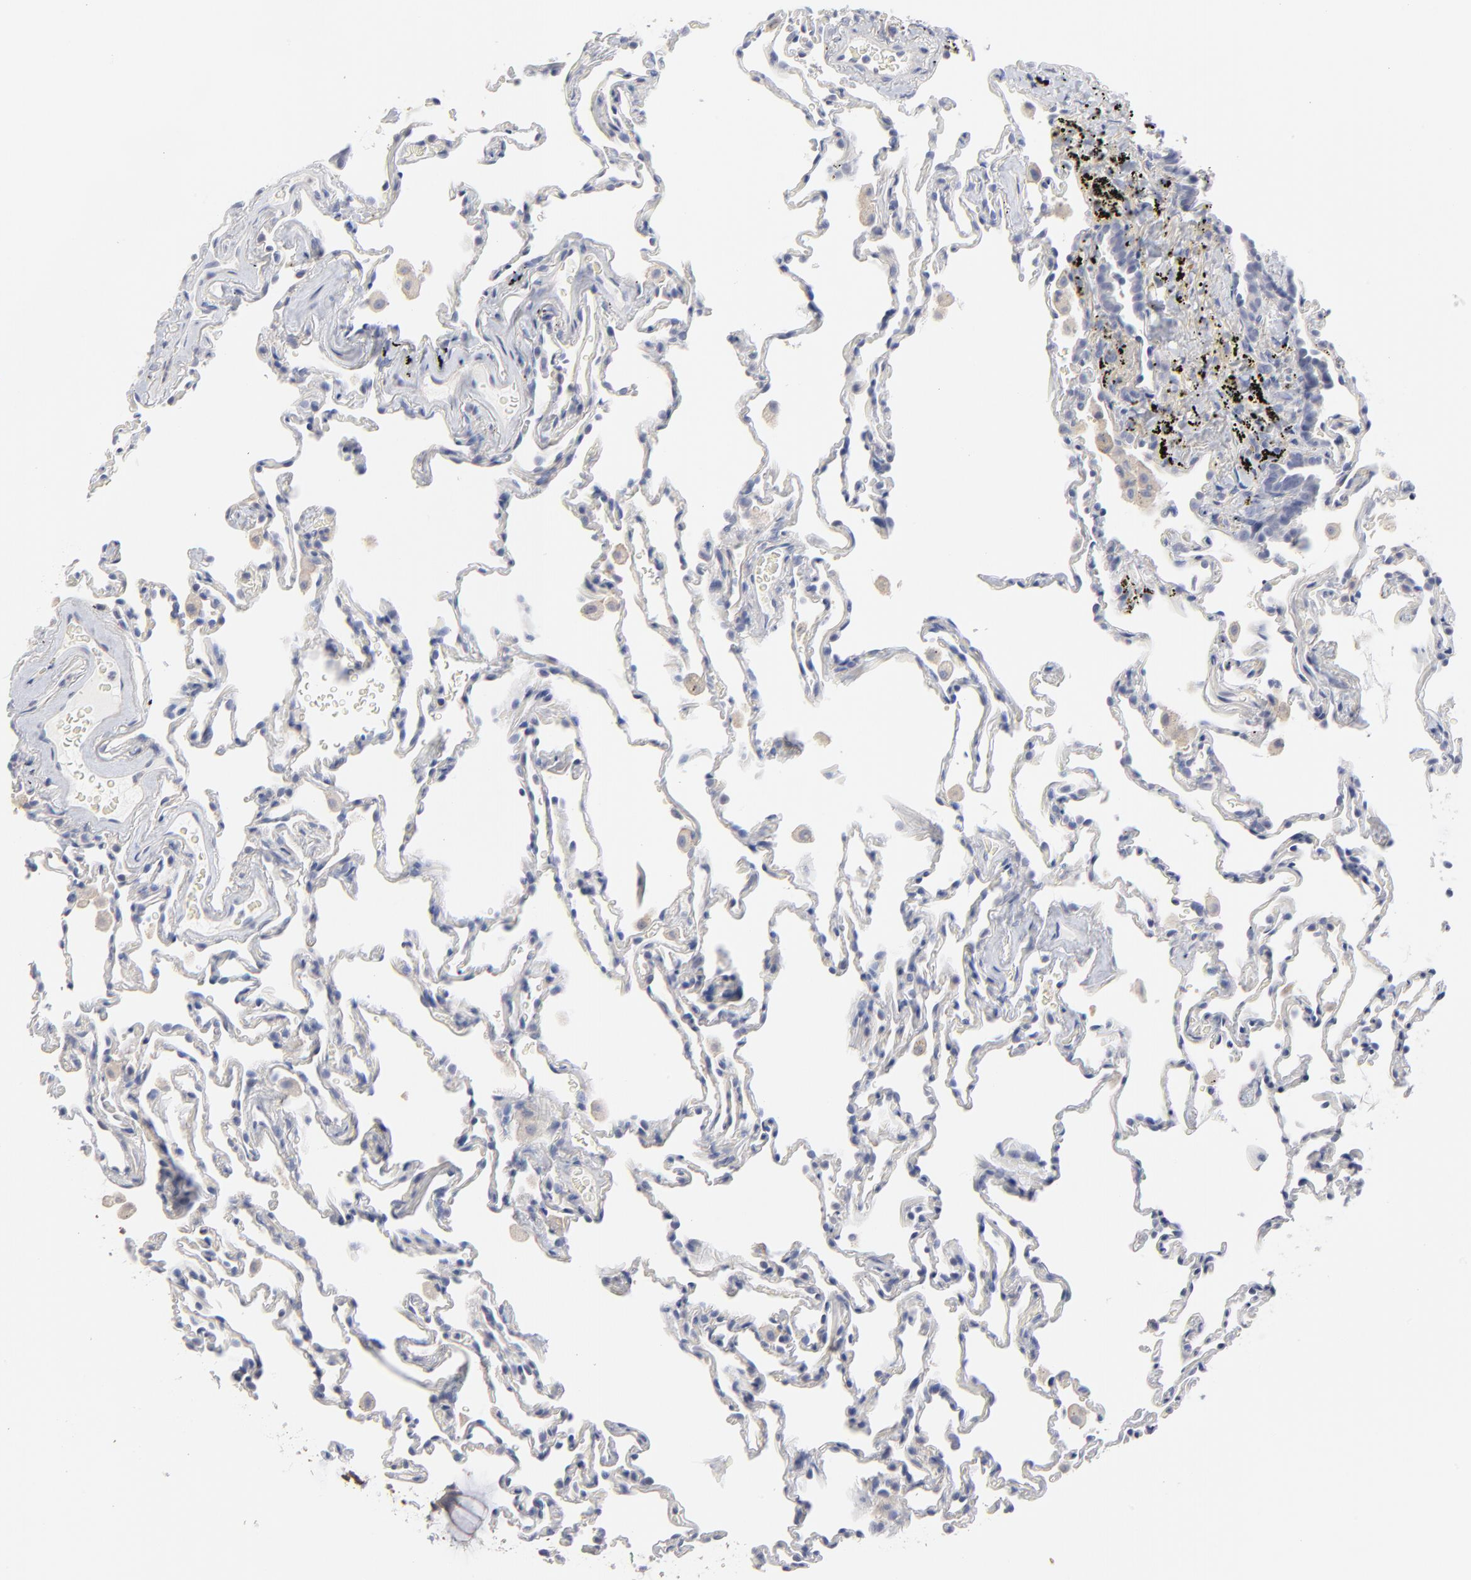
{"staining": {"intensity": "negative", "quantity": "none", "location": "none"}, "tissue": "lung", "cell_type": "Alveolar cells", "image_type": "normal", "snomed": [{"axis": "morphology", "description": "Normal tissue, NOS"}, {"axis": "morphology", "description": "Soft tissue tumor metastatic"}, {"axis": "topography", "description": "Lung"}], "caption": "Immunohistochemical staining of normal lung displays no significant staining in alveolar cells.", "gene": "SLC16A1", "patient": {"sex": "male", "age": 59}}